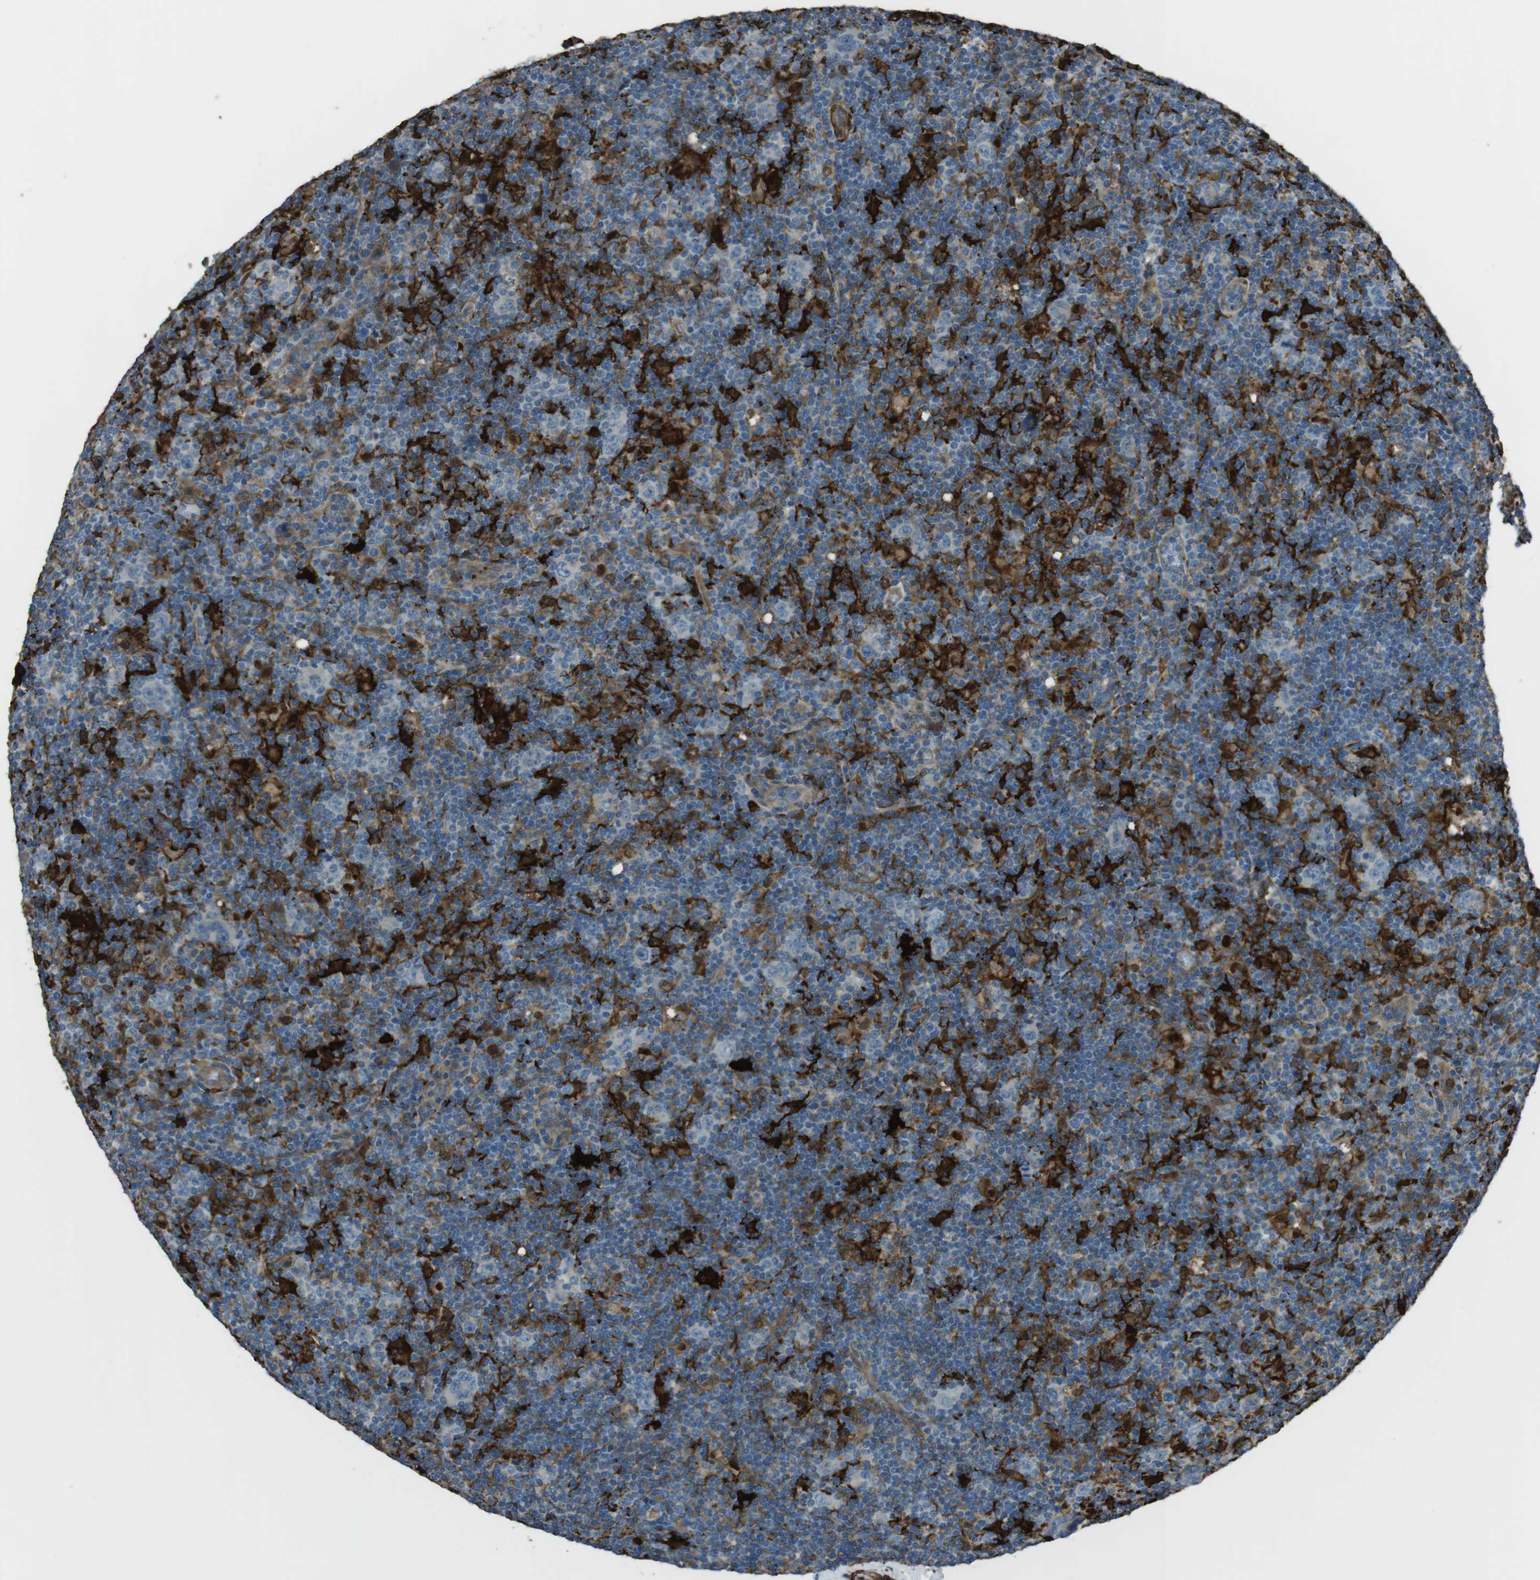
{"staining": {"intensity": "negative", "quantity": "none", "location": "none"}, "tissue": "lymphoma", "cell_type": "Tumor cells", "image_type": "cancer", "snomed": [{"axis": "morphology", "description": "Hodgkin's disease, NOS"}, {"axis": "topography", "description": "Lymph node"}], "caption": "Tumor cells are negative for protein expression in human lymphoma.", "gene": "SFT2D1", "patient": {"sex": "female", "age": 57}}